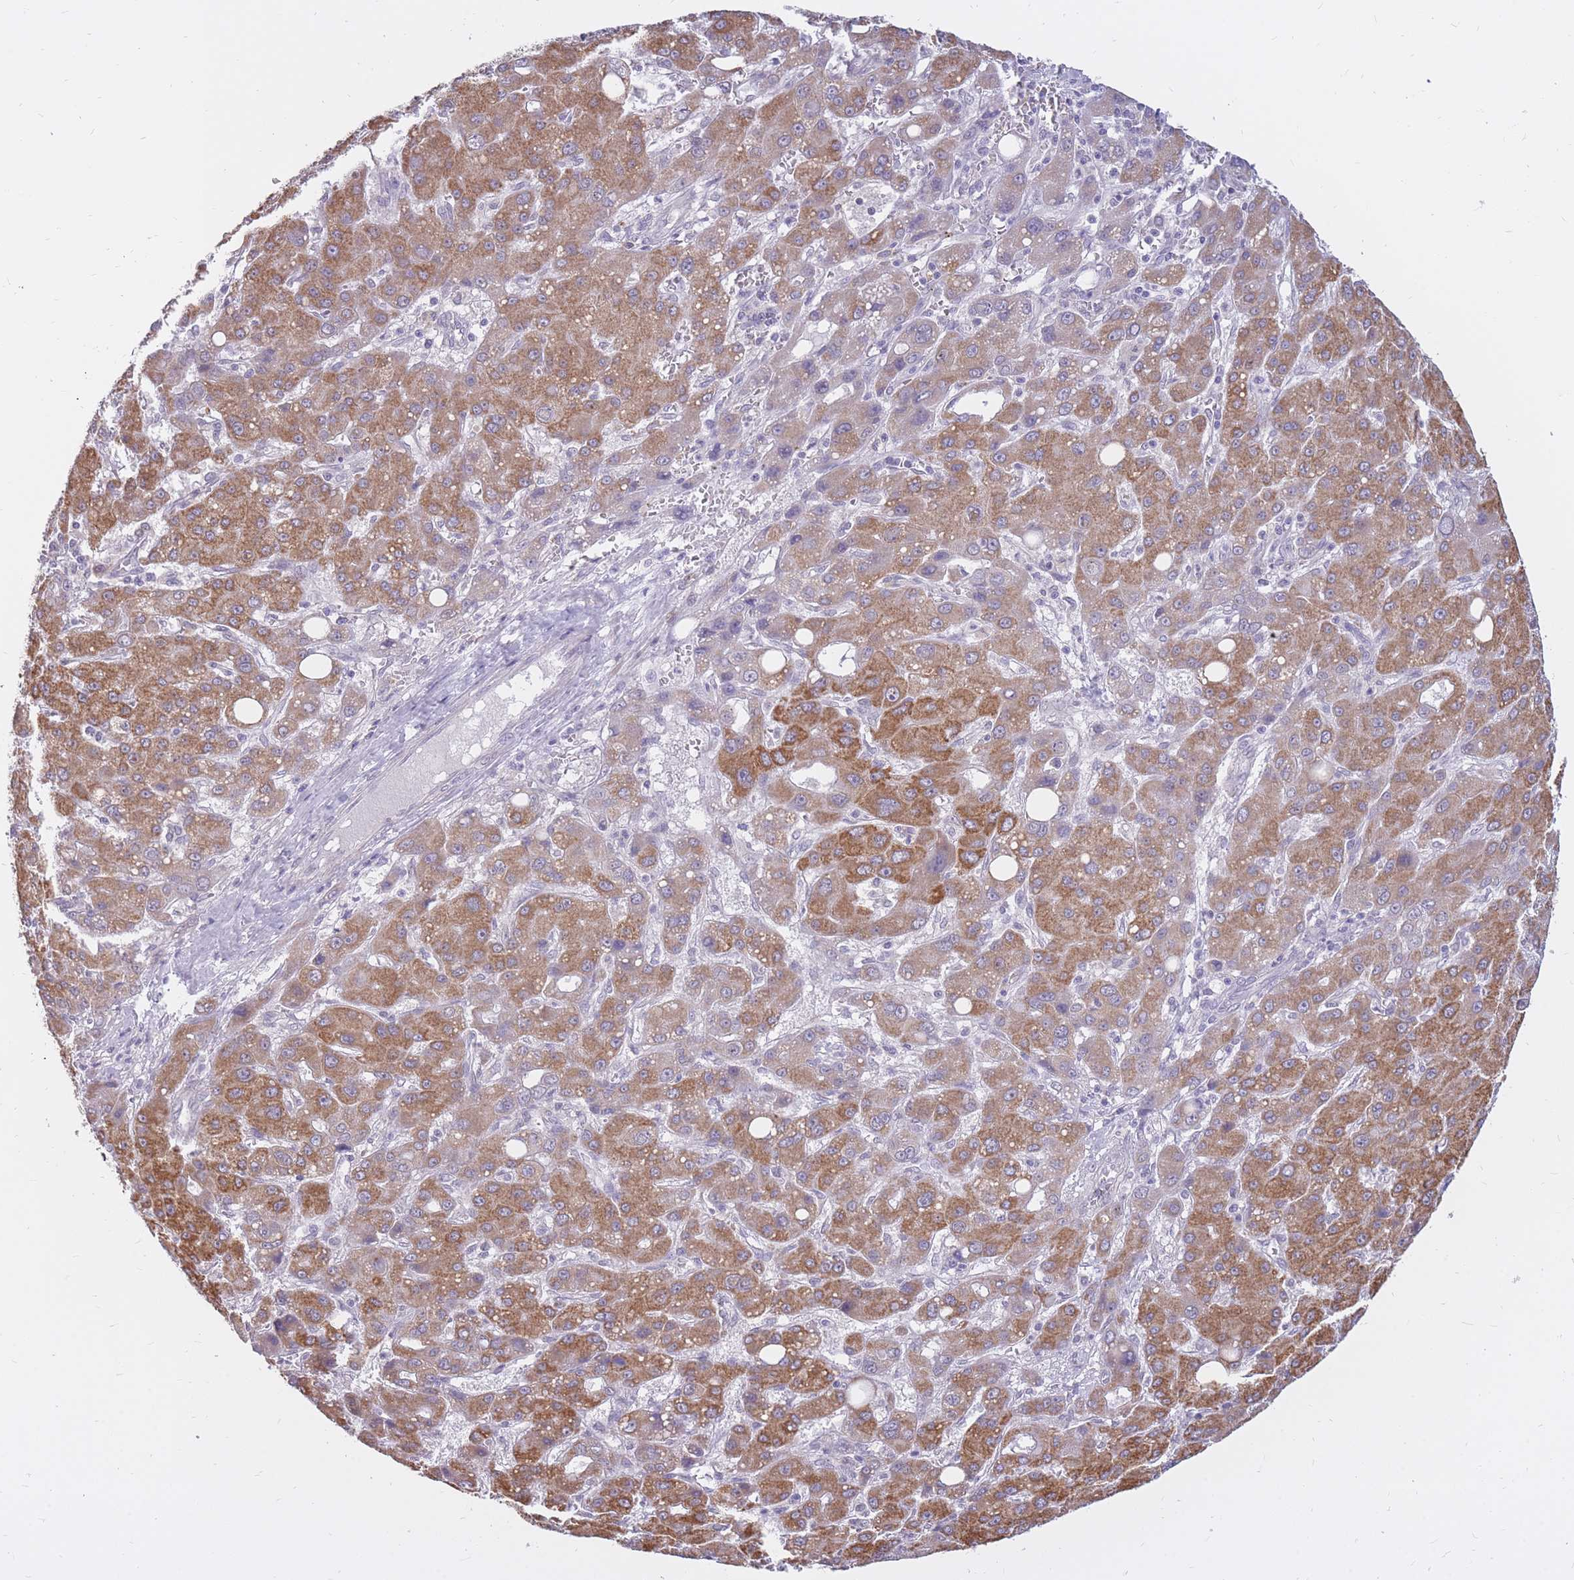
{"staining": {"intensity": "moderate", "quantity": ">75%", "location": "cytoplasmic/membranous"}, "tissue": "liver cancer", "cell_type": "Tumor cells", "image_type": "cancer", "snomed": [{"axis": "morphology", "description": "Carcinoma, Hepatocellular, NOS"}, {"axis": "topography", "description": "Liver"}], "caption": "A high-resolution photomicrograph shows immunohistochemistry (IHC) staining of hepatocellular carcinoma (liver), which exhibits moderate cytoplasmic/membranous staining in about >75% of tumor cells. Nuclei are stained in blue.", "gene": "RNF170", "patient": {"sex": "male", "age": 55}}